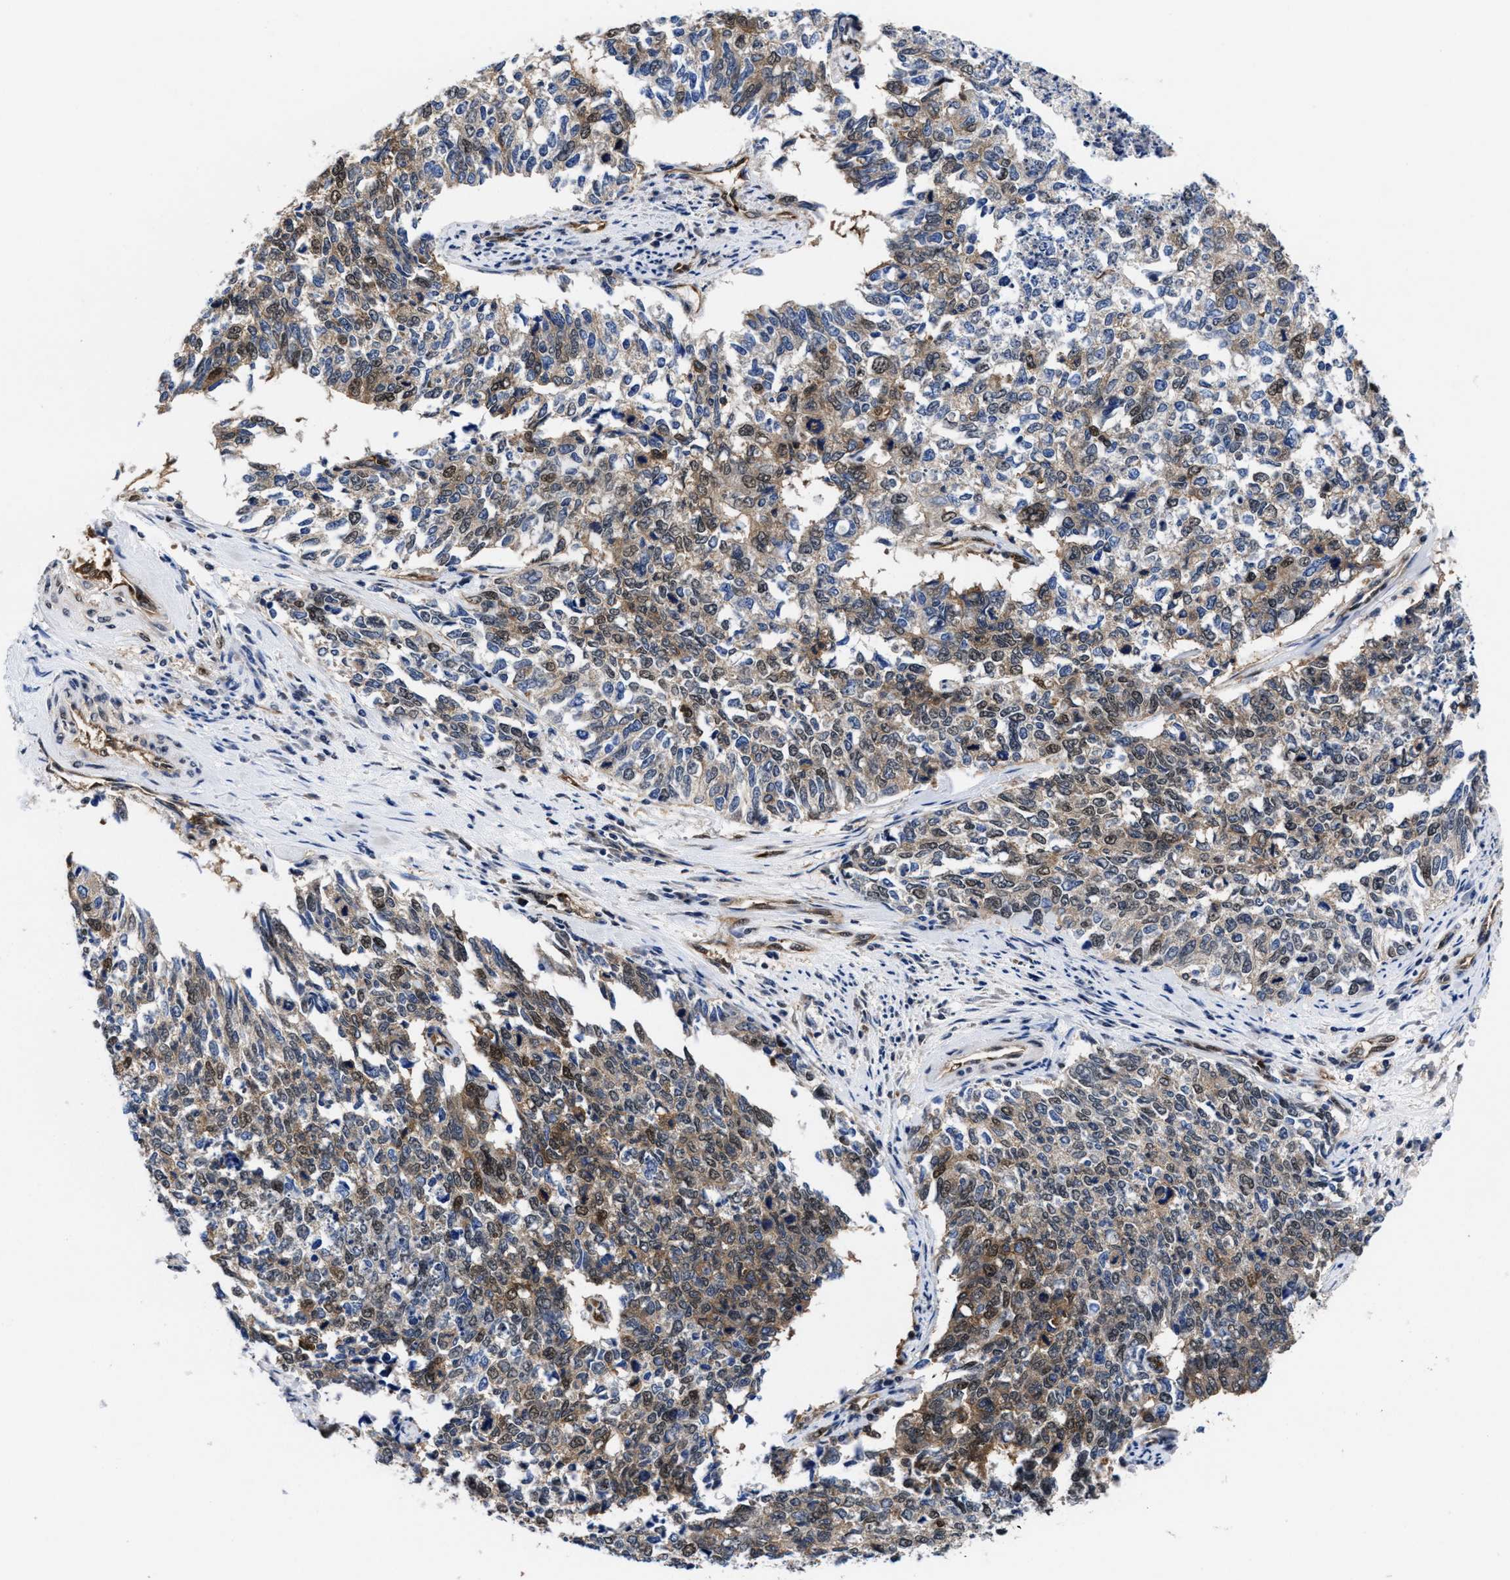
{"staining": {"intensity": "weak", "quantity": ">75%", "location": "cytoplasmic/membranous,nuclear"}, "tissue": "cervical cancer", "cell_type": "Tumor cells", "image_type": "cancer", "snomed": [{"axis": "morphology", "description": "Squamous cell carcinoma, NOS"}, {"axis": "topography", "description": "Cervix"}], "caption": "Approximately >75% of tumor cells in human cervical squamous cell carcinoma demonstrate weak cytoplasmic/membranous and nuclear protein positivity as visualized by brown immunohistochemical staining.", "gene": "ACLY", "patient": {"sex": "female", "age": 63}}